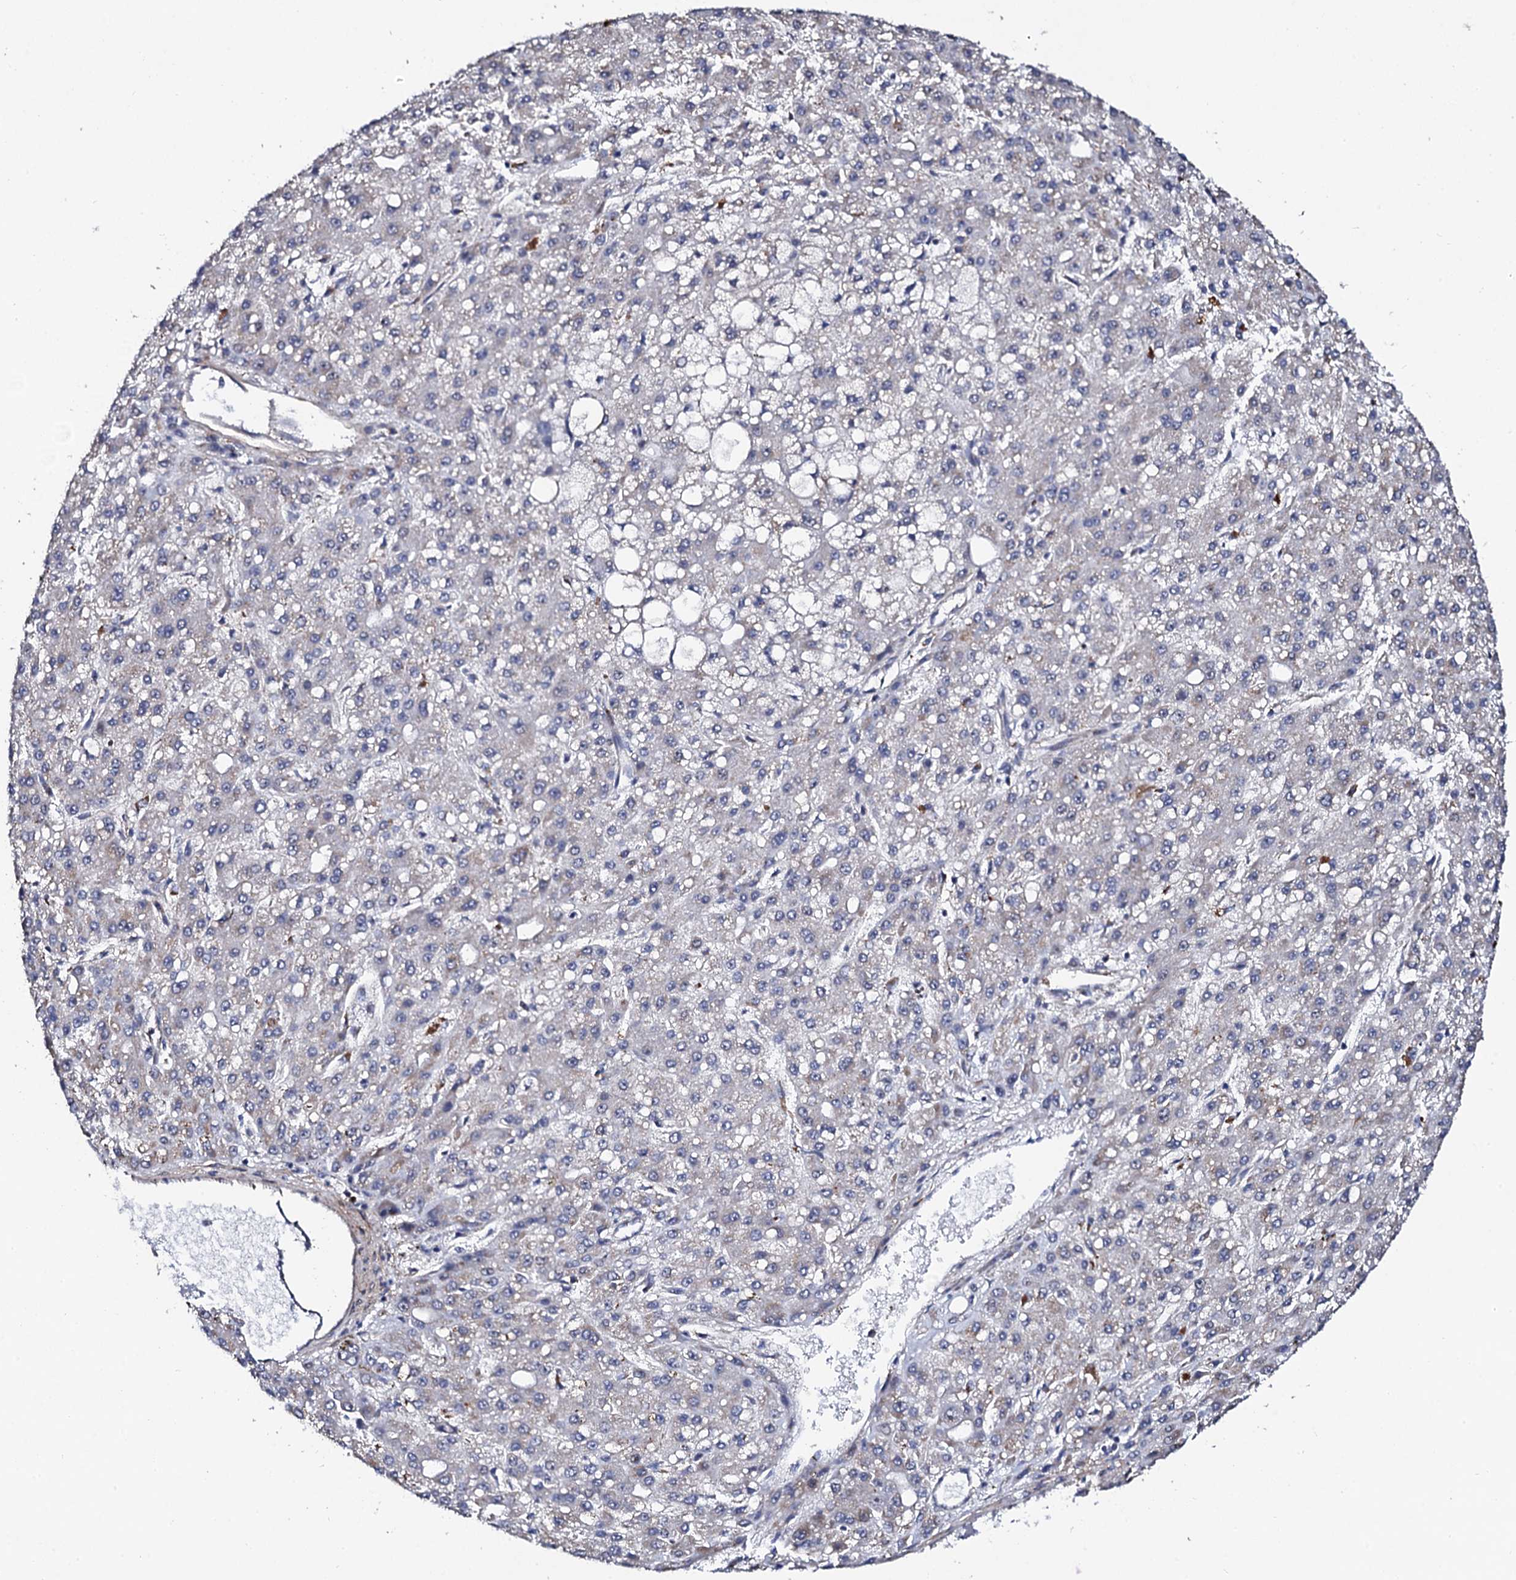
{"staining": {"intensity": "negative", "quantity": "none", "location": "none"}, "tissue": "liver cancer", "cell_type": "Tumor cells", "image_type": "cancer", "snomed": [{"axis": "morphology", "description": "Carcinoma, Hepatocellular, NOS"}, {"axis": "topography", "description": "Liver"}], "caption": "Hepatocellular carcinoma (liver) stained for a protein using IHC shows no positivity tumor cells.", "gene": "GTPBP4", "patient": {"sex": "male", "age": 67}}